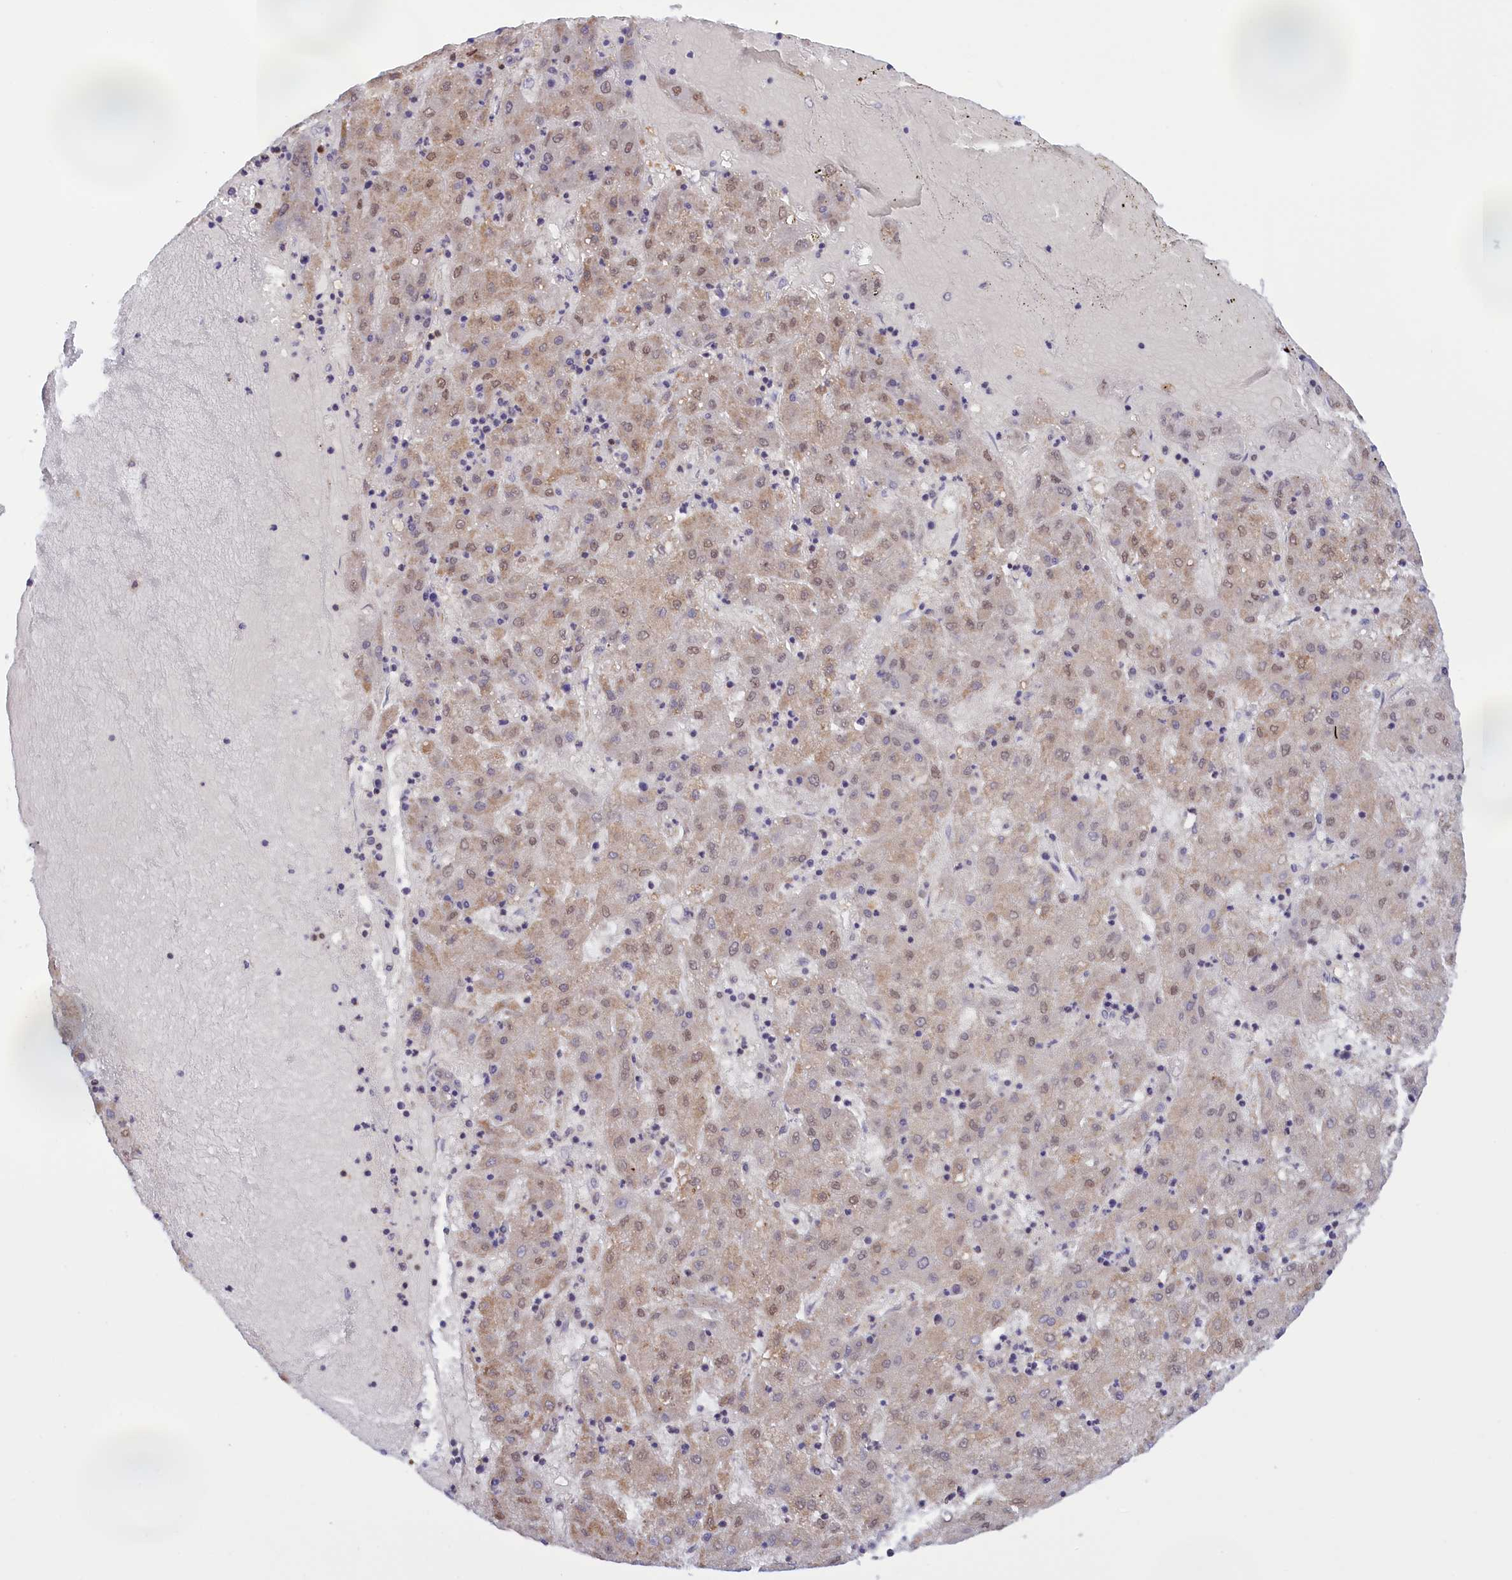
{"staining": {"intensity": "weak", "quantity": "25%-75%", "location": "cytoplasmic/membranous,nuclear"}, "tissue": "liver cancer", "cell_type": "Tumor cells", "image_type": "cancer", "snomed": [{"axis": "morphology", "description": "Carcinoma, Hepatocellular, NOS"}, {"axis": "topography", "description": "Liver"}], "caption": "Brown immunohistochemical staining in human liver cancer exhibits weak cytoplasmic/membranous and nuclear positivity in about 25%-75% of tumor cells. The staining was performed using DAB (3,3'-diaminobenzidine) to visualize the protein expression in brown, while the nuclei were stained in blue with hematoxylin (Magnification: 20x).", "gene": "IZUMO2", "patient": {"sex": "male", "age": 72}}